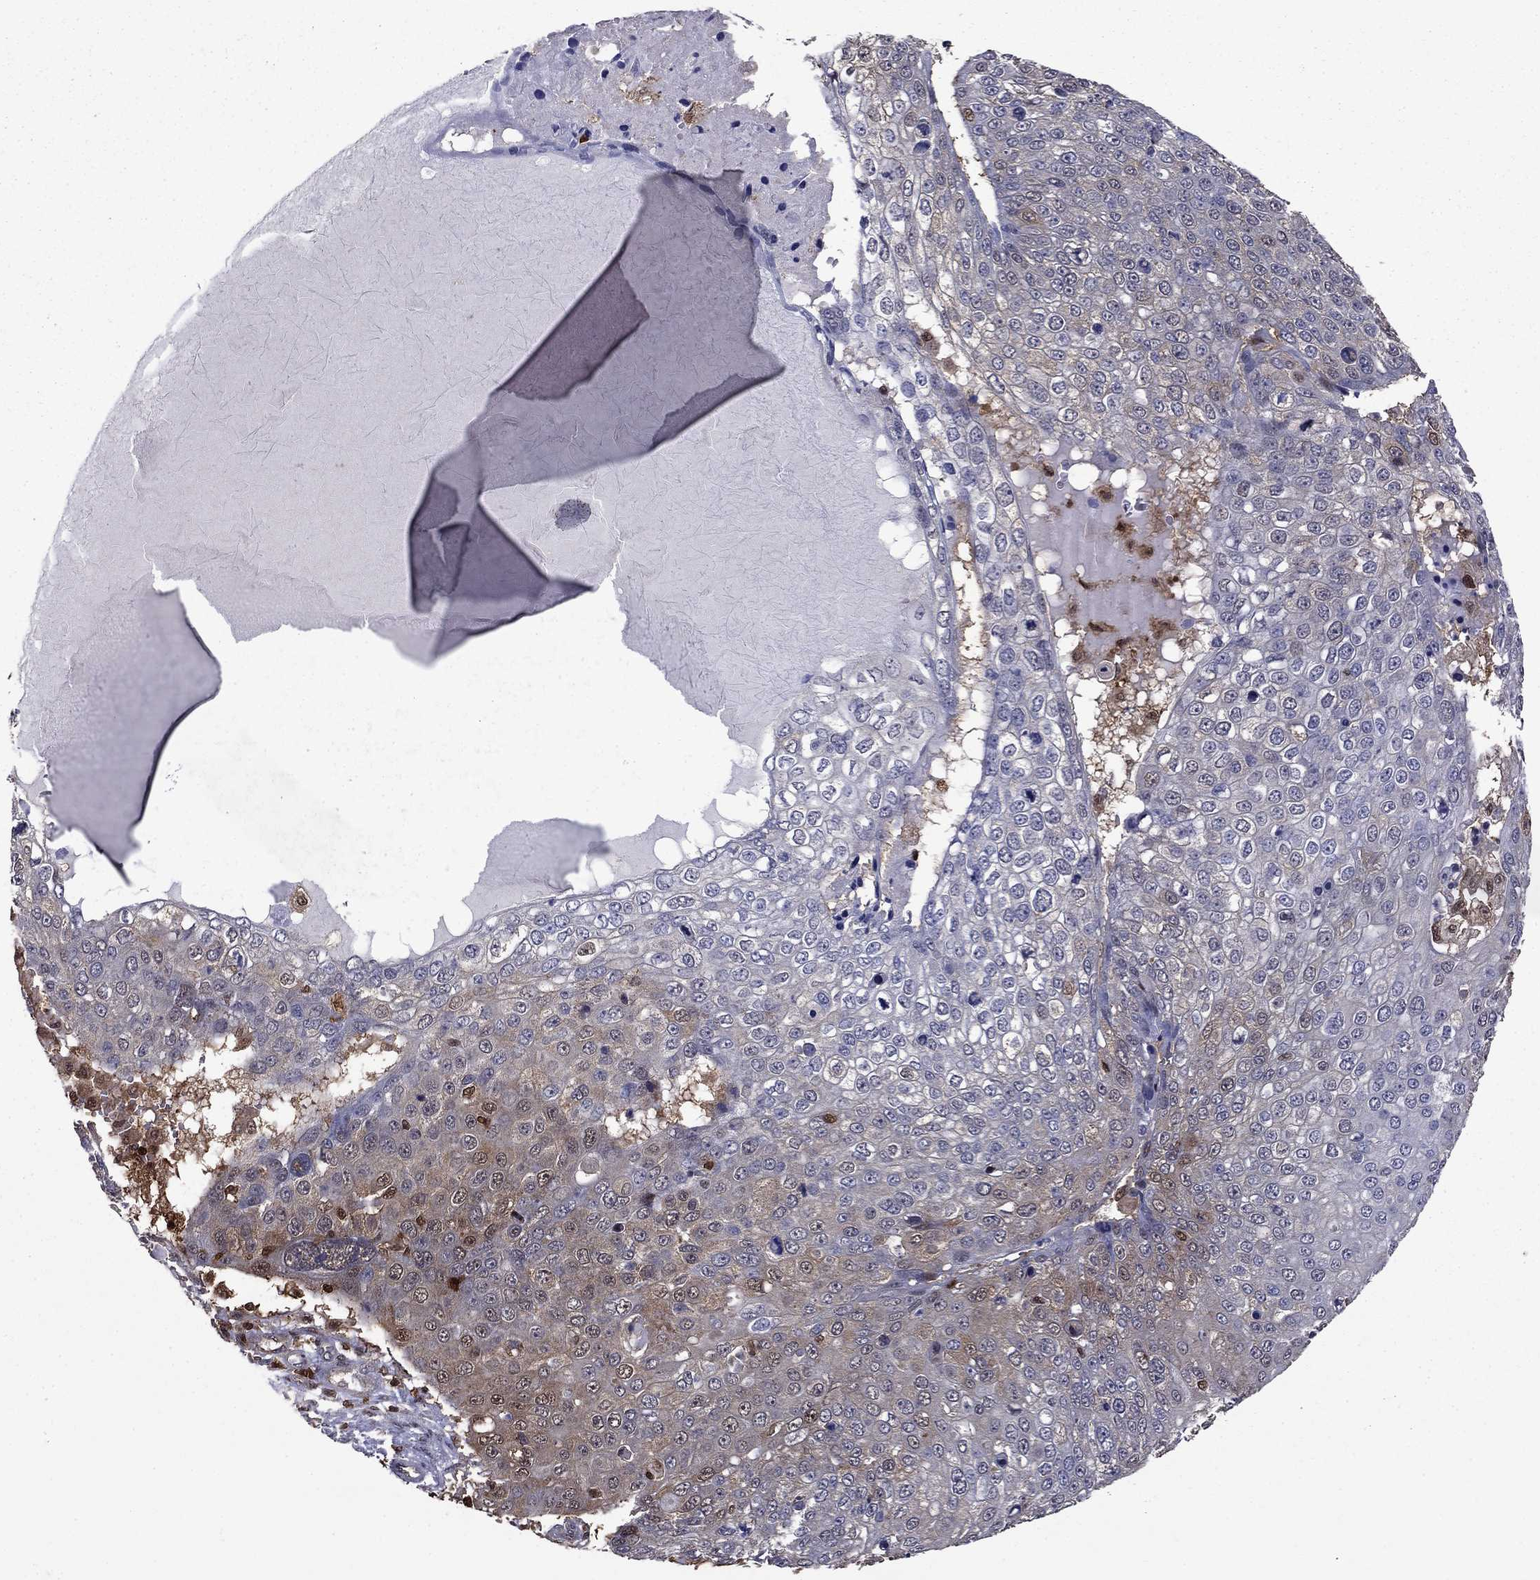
{"staining": {"intensity": "moderate", "quantity": "<25%", "location": "cytoplasmic/membranous,nuclear"}, "tissue": "skin cancer", "cell_type": "Tumor cells", "image_type": "cancer", "snomed": [{"axis": "morphology", "description": "Squamous cell carcinoma, NOS"}, {"axis": "topography", "description": "Skin"}], "caption": "There is low levels of moderate cytoplasmic/membranous and nuclear expression in tumor cells of skin cancer (squamous cell carcinoma), as demonstrated by immunohistochemical staining (brown color).", "gene": "APPBP2", "patient": {"sex": "male", "age": 71}}